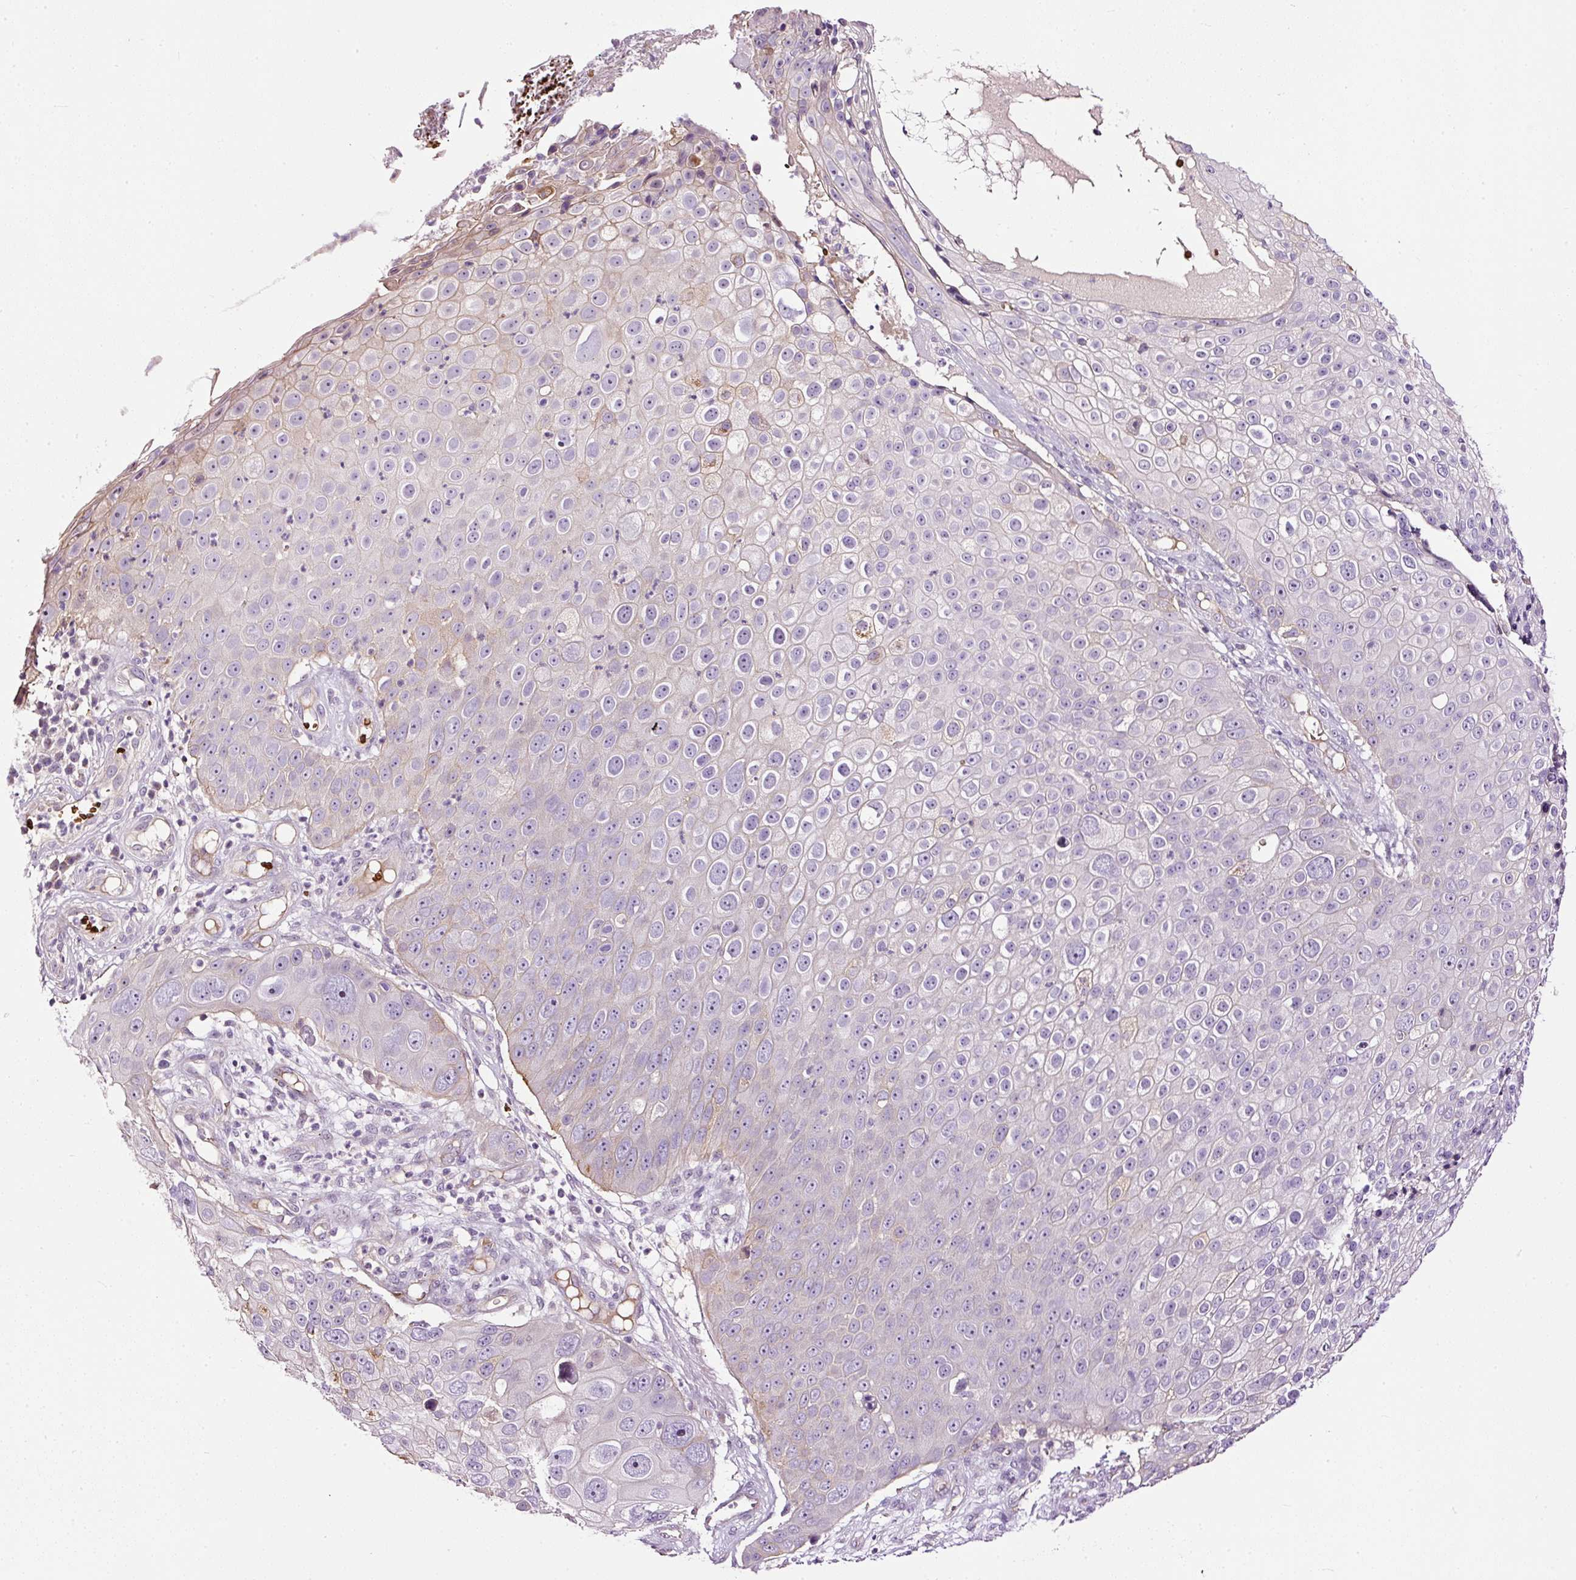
{"staining": {"intensity": "weak", "quantity": "<25%", "location": "cytoplasmic/membranous"}, "tissue": "skin cancer", "cell_type": "Tumor cells", "image_type": "cancer", "snomed": [{"axis": "morphology", "description": "Squamous cell carcinoma, NOS"}, {"axis": "topography", "description": "Skin"}], "caption": "Immunohistochemistry (IHC) of human skin cancer displays no staining in tumor cells.", "gene": "USHBP1", "patient": {"sex": "male", "age": 71}}